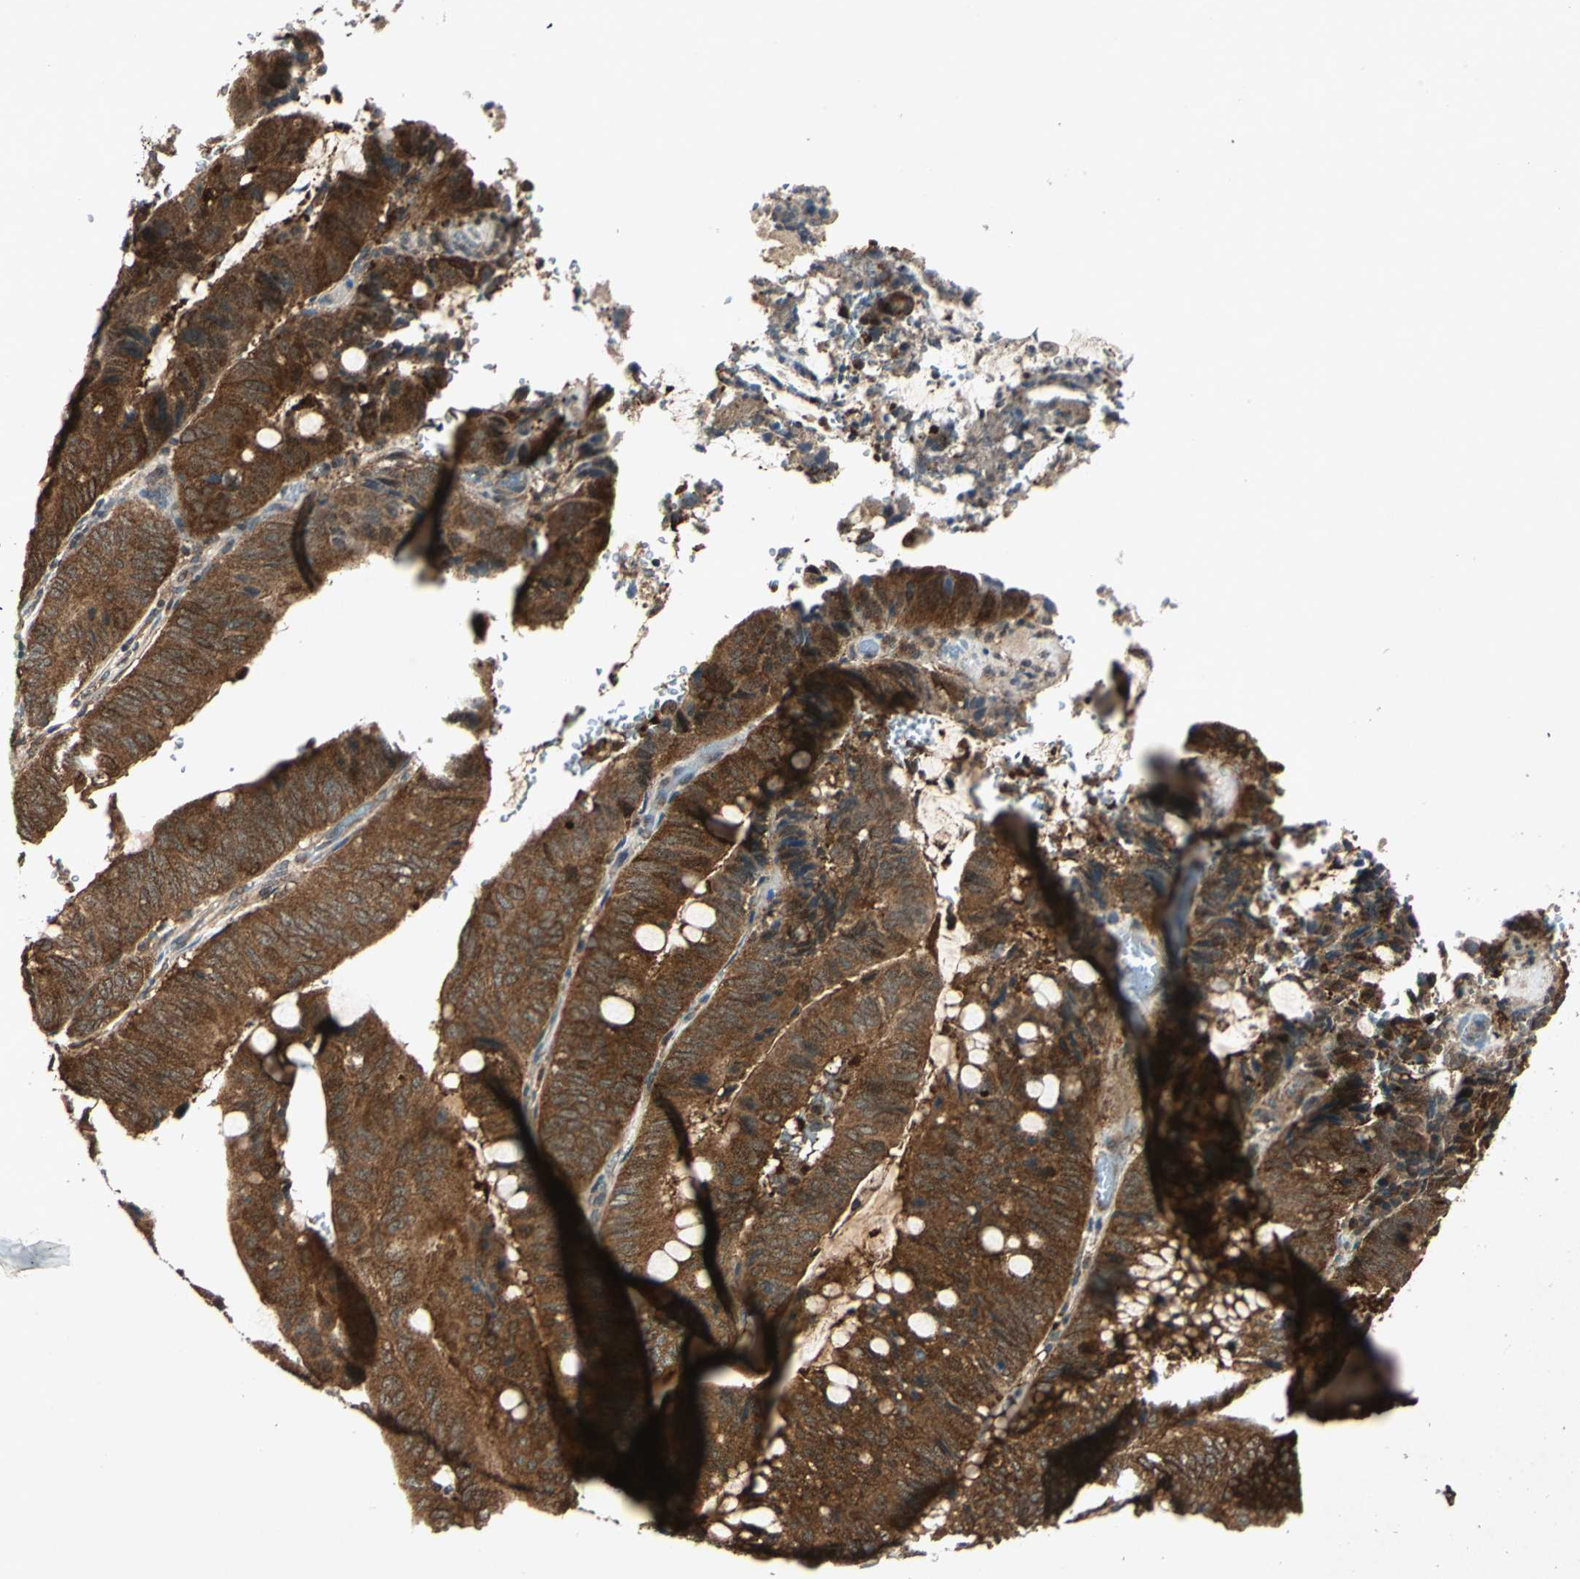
{"staining": {"intensity": "strong", "quantity": ">75%", "location": "cytoplasmic/membranous"}, "tissue": "colorectal cancer", "cell_type": "Tumor cells", "image_type": "cancer", "snomed": [{"axis": "morphology", "description": "Normal tissue, NOS"}, {"axis": "morphology", "description": "Adenocarcinoma, NOS"}, {"axis": "topography", "description": "Rectum"}, {"axis": "topography", "description": "Peripheral nerve tissue"}], "caption": "DAB immunohistochemical staining of colorectal cancer (adenocarcinoma) reveals strong cytoplasmic/membranous protein expression in about >75% of tumor cells. The staining was performed using DAB to visualize the protein expression in brown, while the nuclei were stained in blue with hematoxylin (Magnification: 20x).", "gene": "AHSA1", "patient": {"sex": "male", "age": 92}}